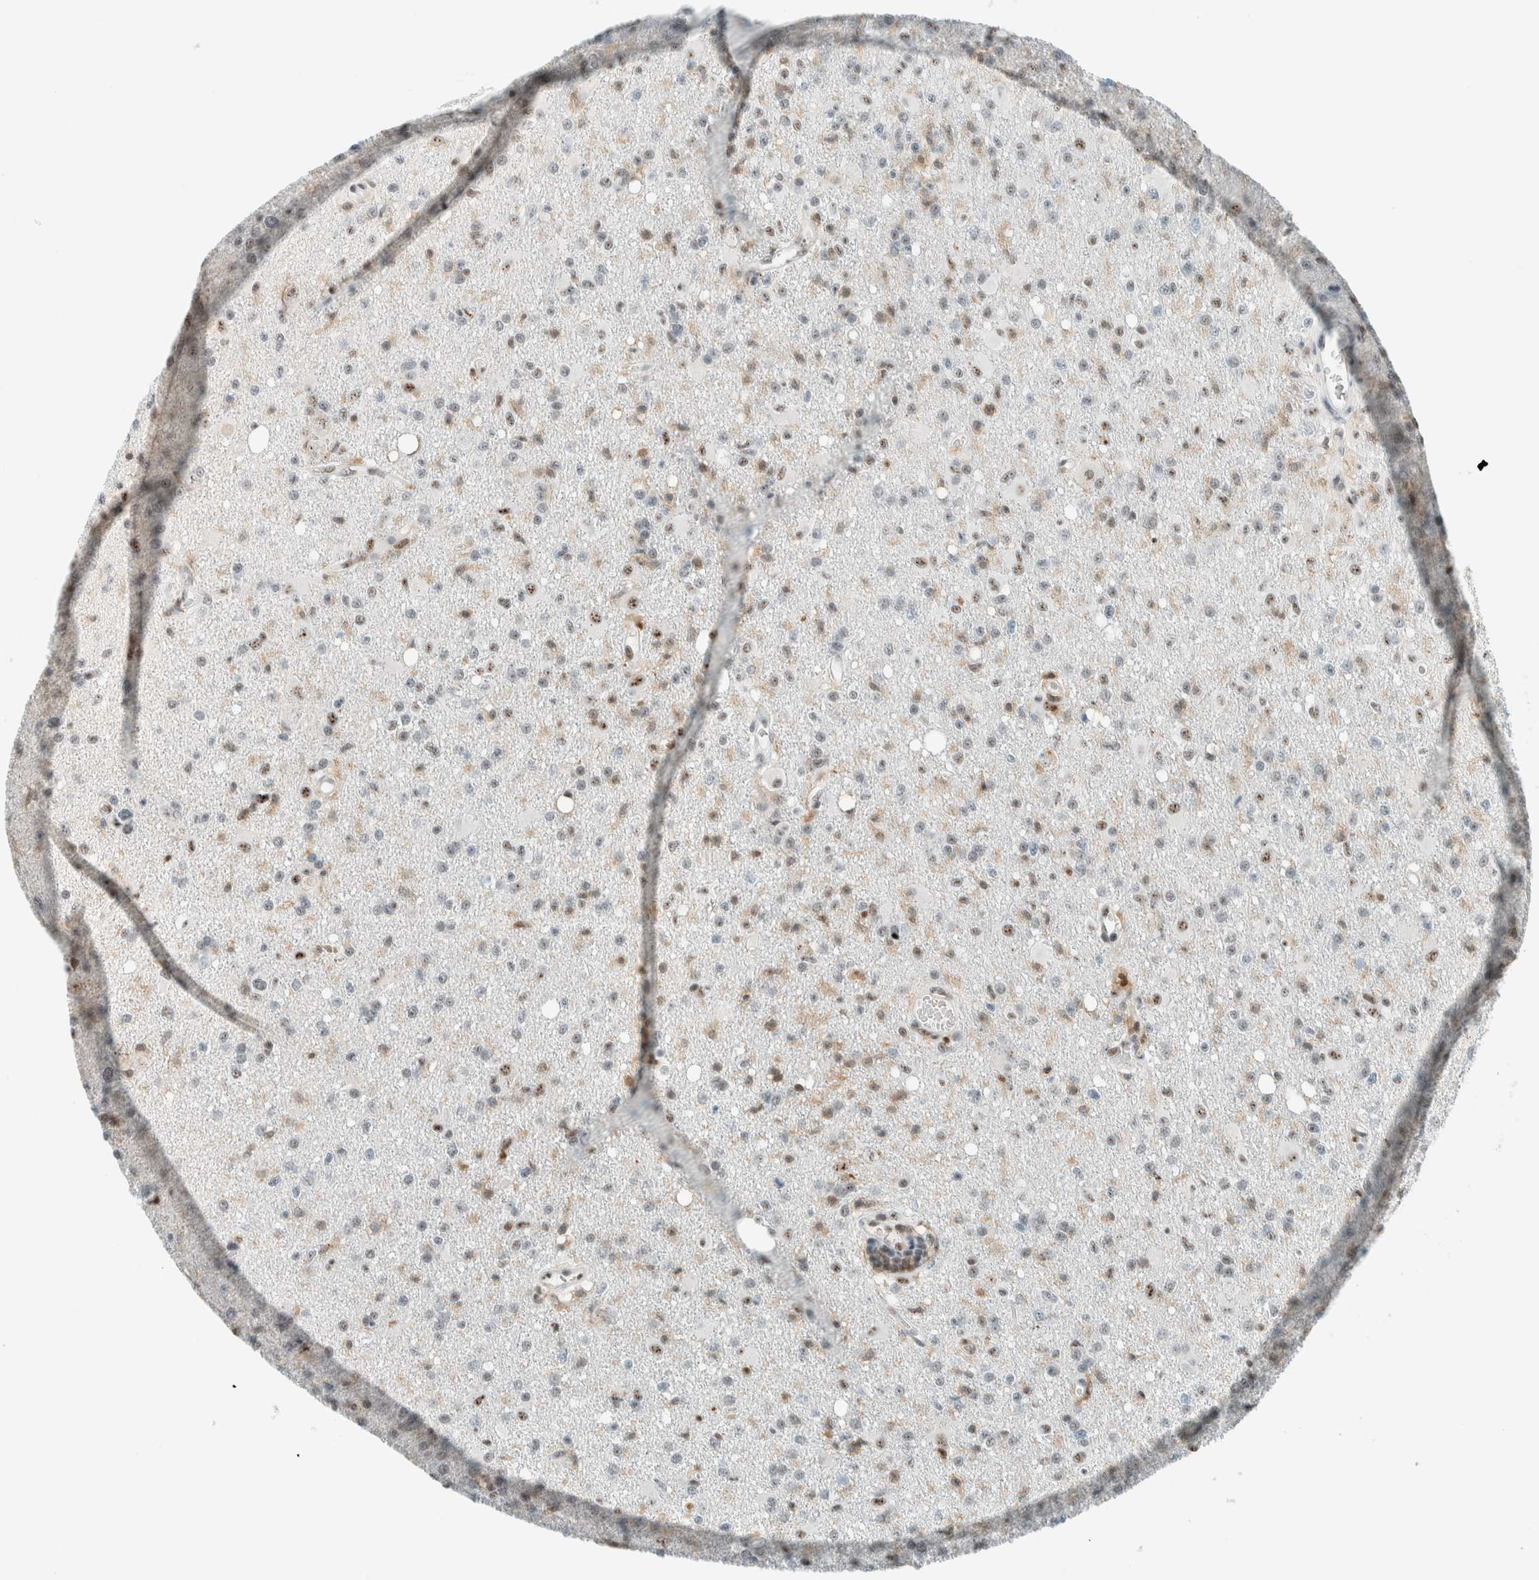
{"staining": {"intensity": "weak", "quantity": "25%-75%", "location": "nuclear"}, "tissue": "glioma", "cell_type": "Tumor cells", "image_type": "cancer", "snomed": [{"axis": "morphology", "description": "Glioma, malignant, High grade"}, {"axis": "topography", "description": "Brain"}], "caption": "Malignant high-grade glioma tissue shows weak nuclear staining in approximately 25%-75% of tumor cells, visualized by immunohistochemistry.", "gene": "CYSRT1", "patient": {"sex": "female", "age": 57}}